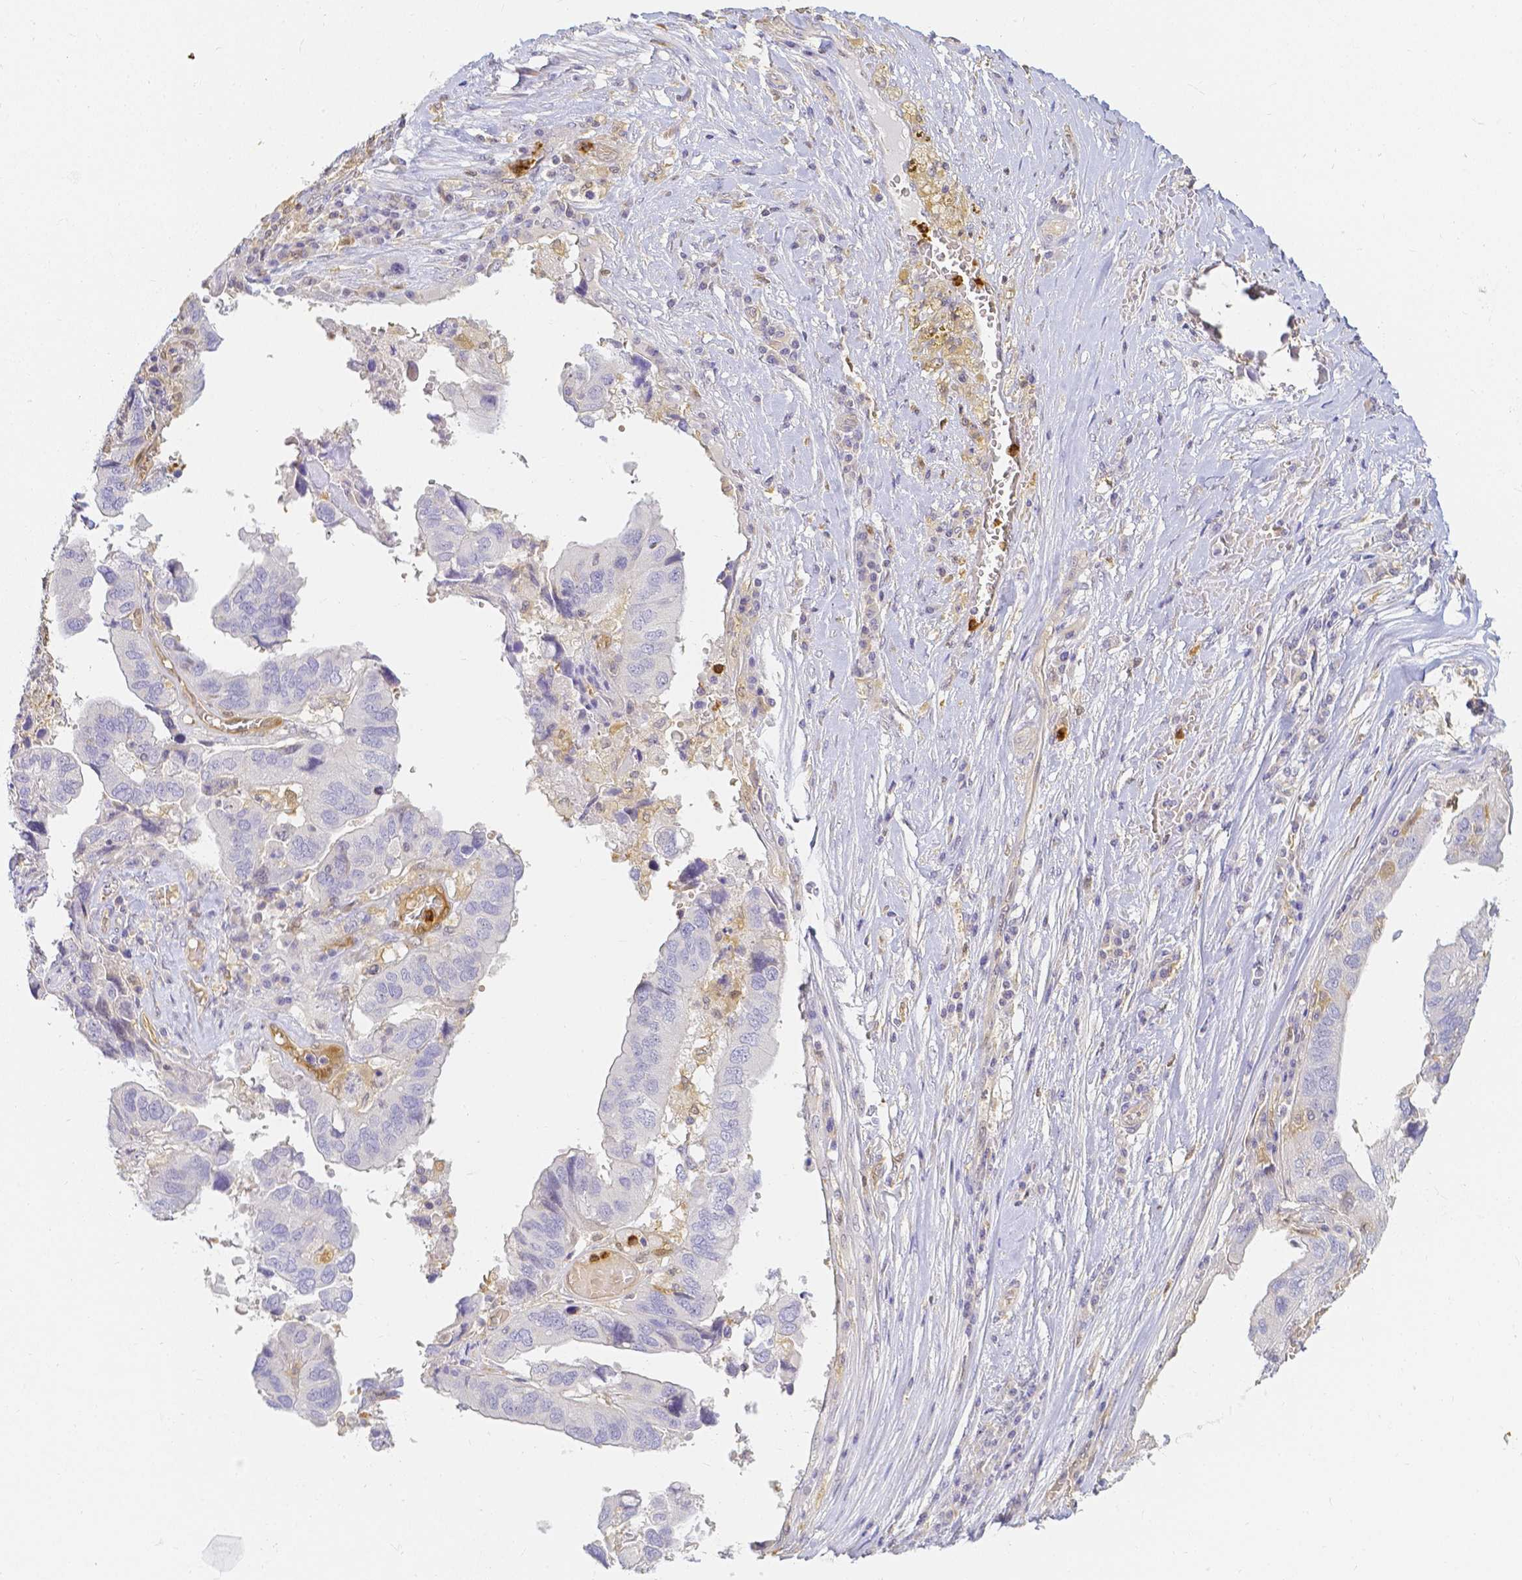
{"staining": {"intensity": "negative", "quantity": "none", "location": "none"}, "tissue": "ovarian cancer", "cell_type": "Tumor cells", "image_type": "cancer", "snomed": [{"axis": "morphology", "description": "Cystadenocarcinoma, serous, NOS"}, {"axis": "topography", "description": "Ovary"}], "caption": "Immunohistochemistry photomicrograph of human ovarian serous cystadenocarcinoma stained for a protein (brown), which reveals no positivity in tumor cells.", "gene": "KCNH1", "patient": {"sex": "female", "age": 79}}